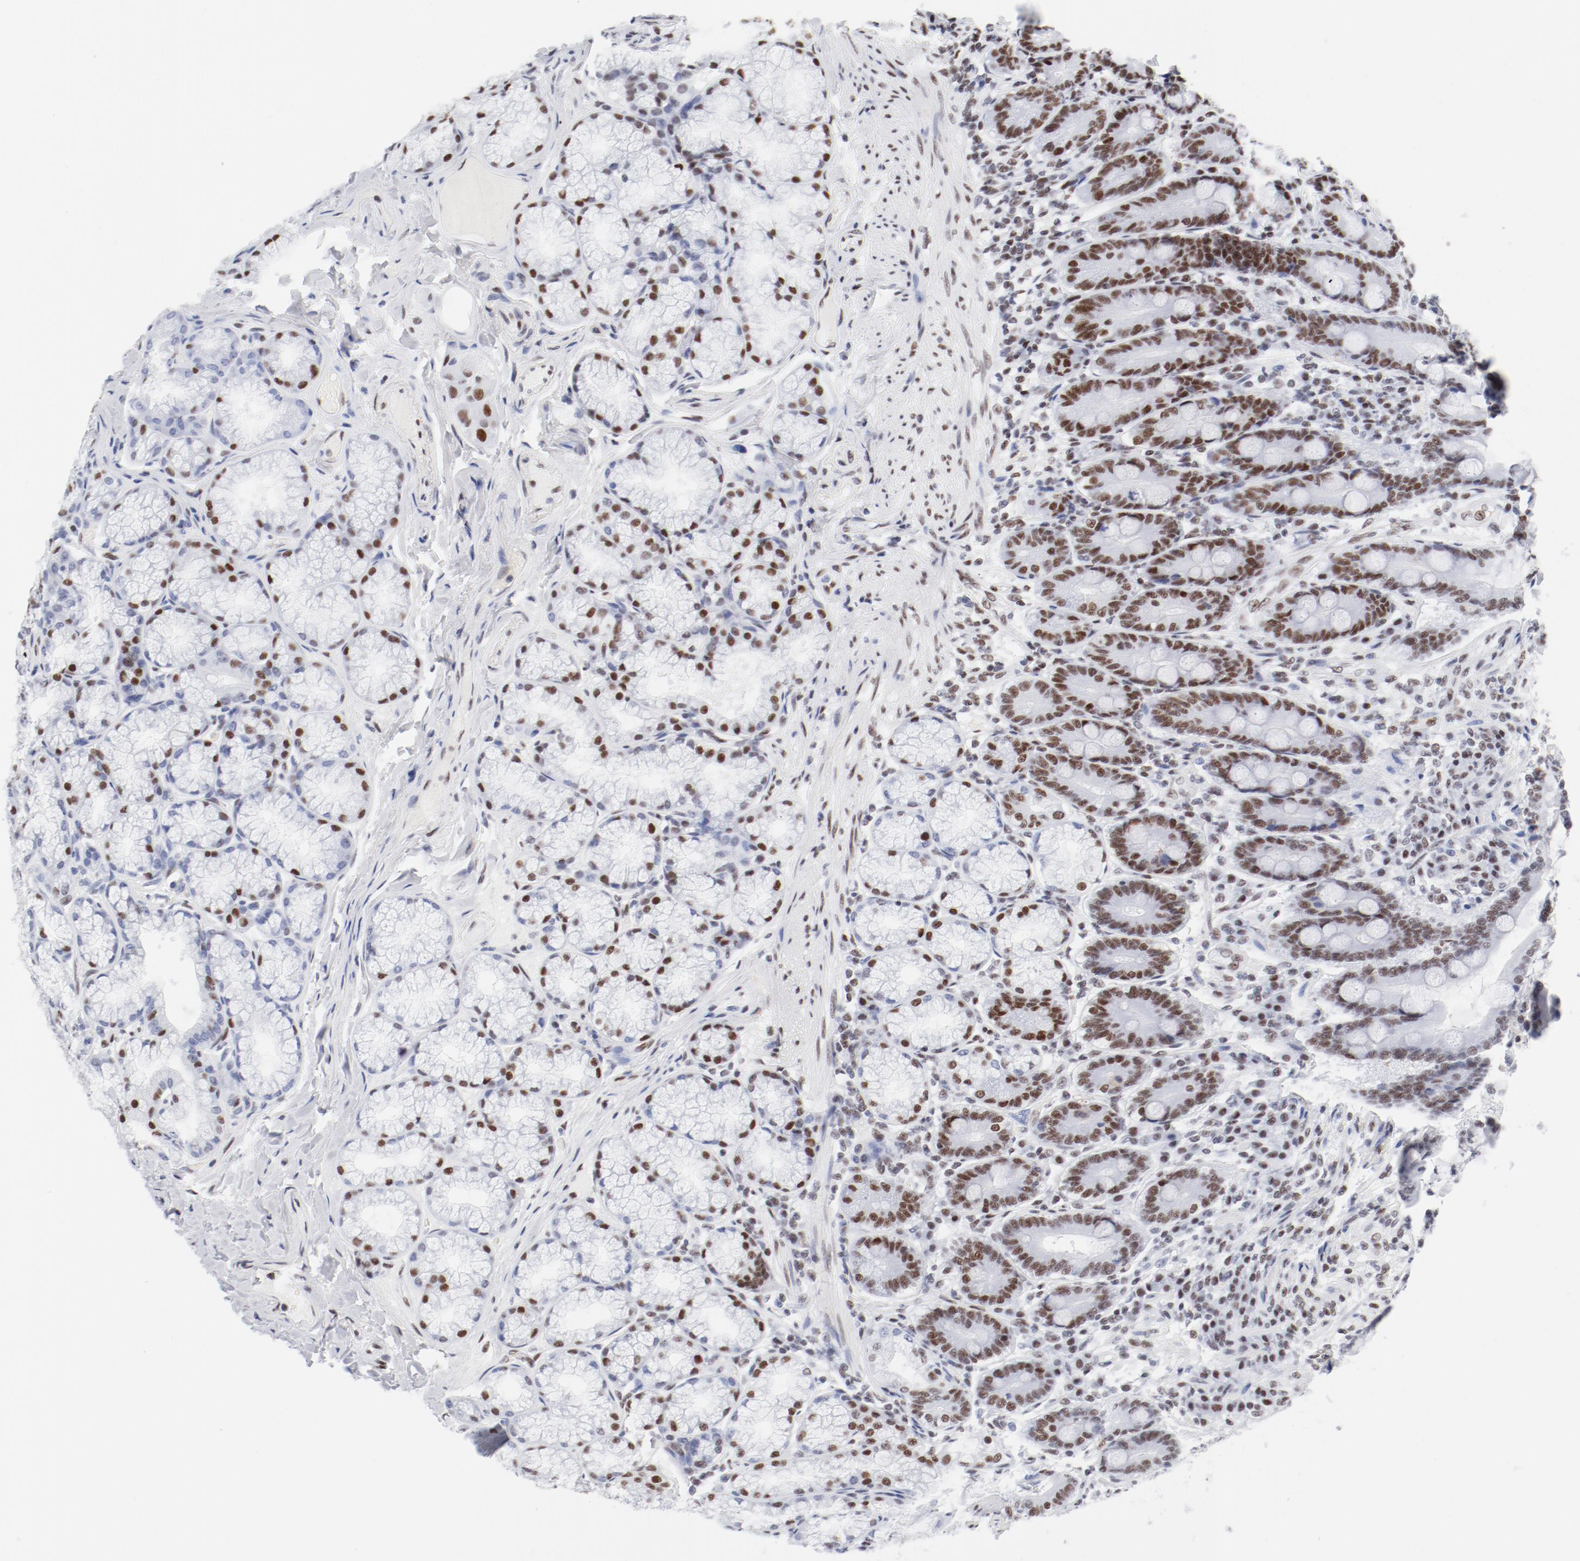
{"staining": {"intensity": "strong", "quantity": ">75%", "location": "nuclear"}, "tissue": "duodenum", "cell_type": "Glandular cells", "image_type": "normal", "snomed": [{"axis": "morphology", "description": "Normal tissue, NOS"}, {"axis": "topography", "description": "Duodenum"}], "caption": "About >75% of glandular cells in benign duodenum demonstrate strong nuclear protein positivity as visualized by brown immunohistochemical staining.", "gene": "ATF2", "patient": {"sex": "female", "age": 64}}